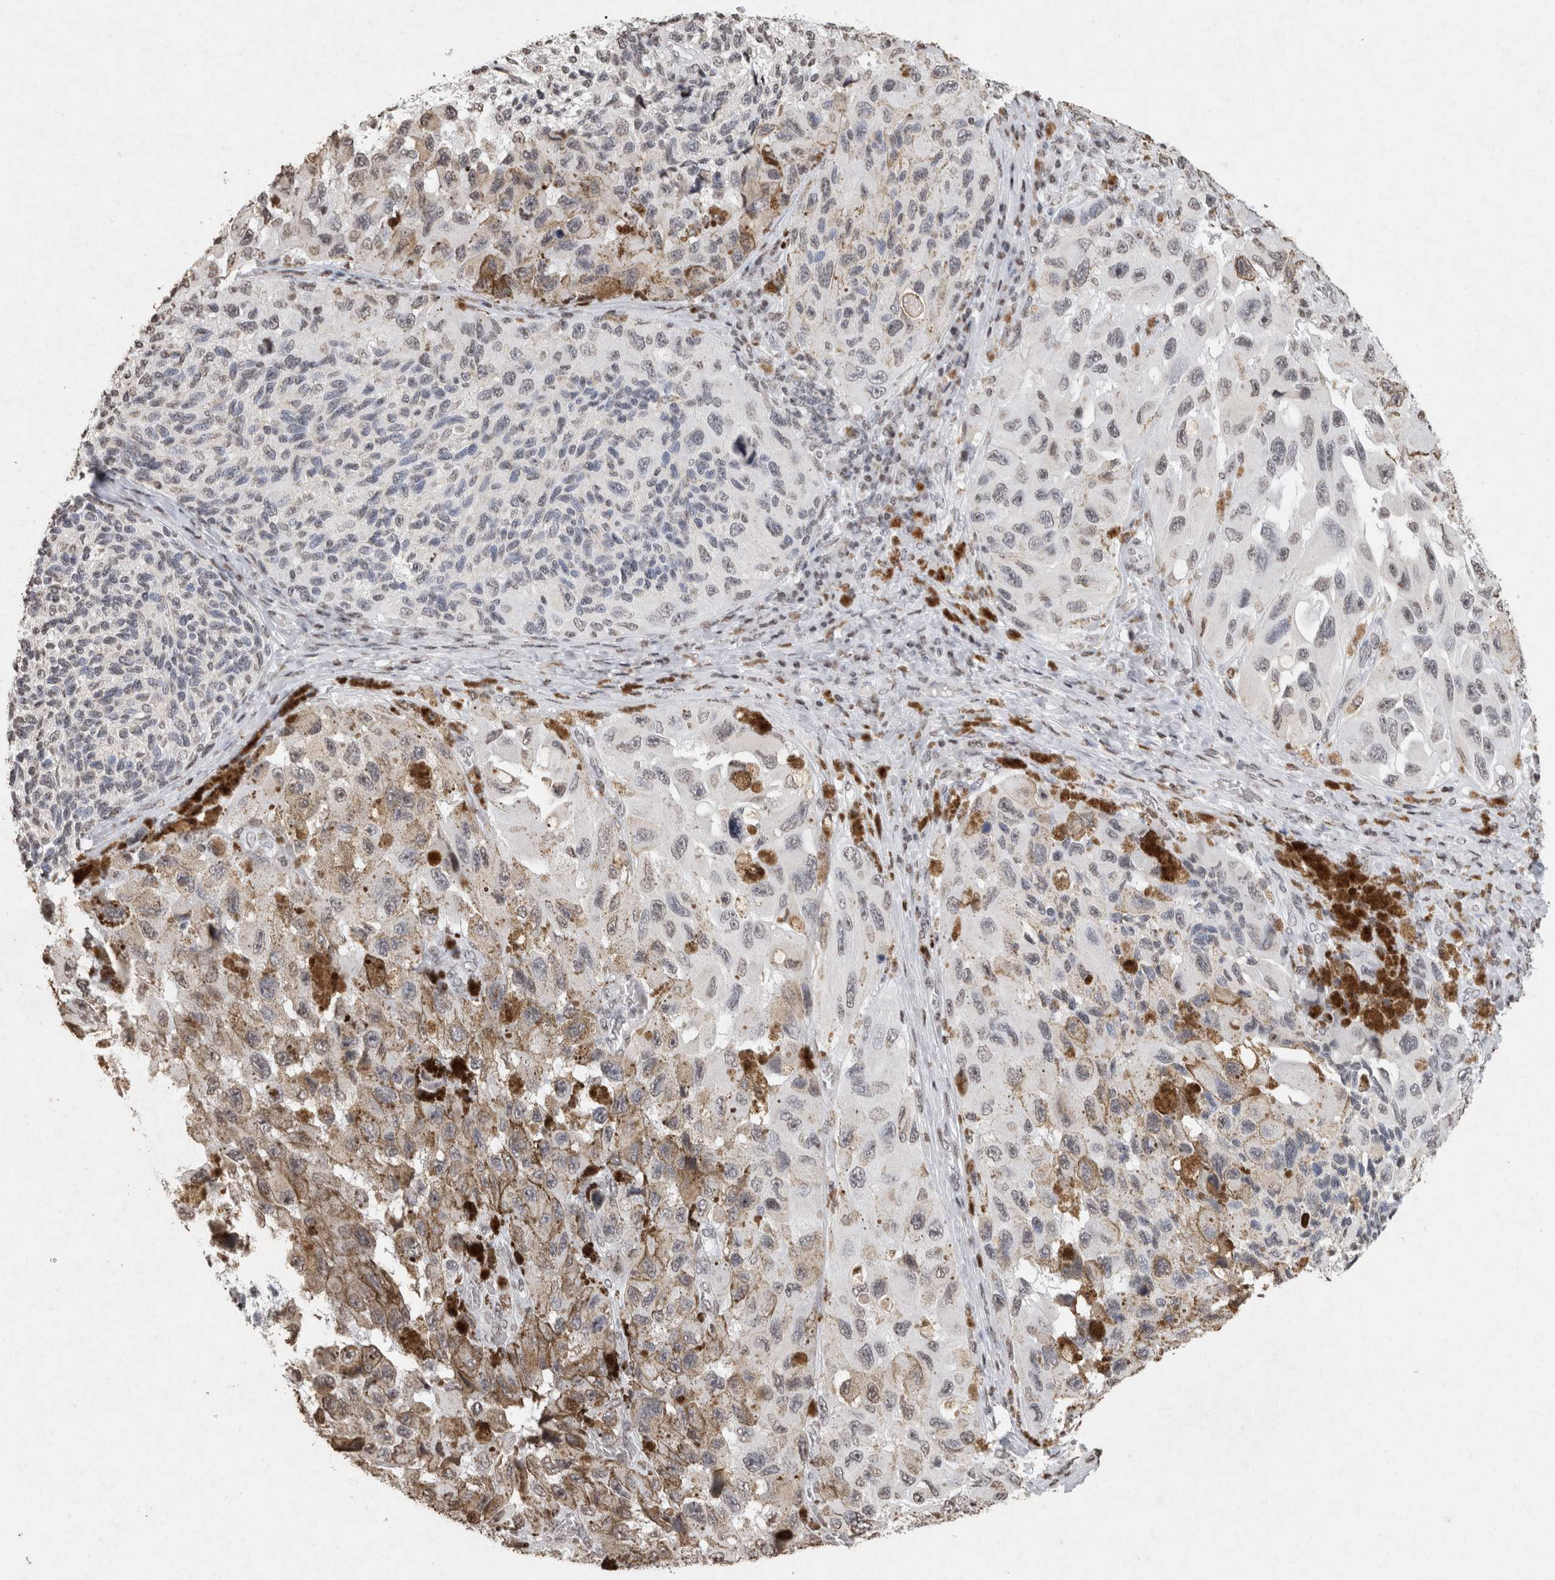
{"staining": {"intensity": "weak", "quantity": "<25%", "location": "nuclear"}, "tissue": "melanoma", "cell_type": "Tumor cells", "image_type": "cancer", "snomed": [{"axis": "morphology", "description": "Malignant melanoma, NOS"}, {"axis": "topography", "description": "Skin"}], "caption": "Protein analysis of malignant melanoma displays no significant expression in tumor cells.", "gene": "CNTN1", "patient": {"sex": "female", "age": 73}}